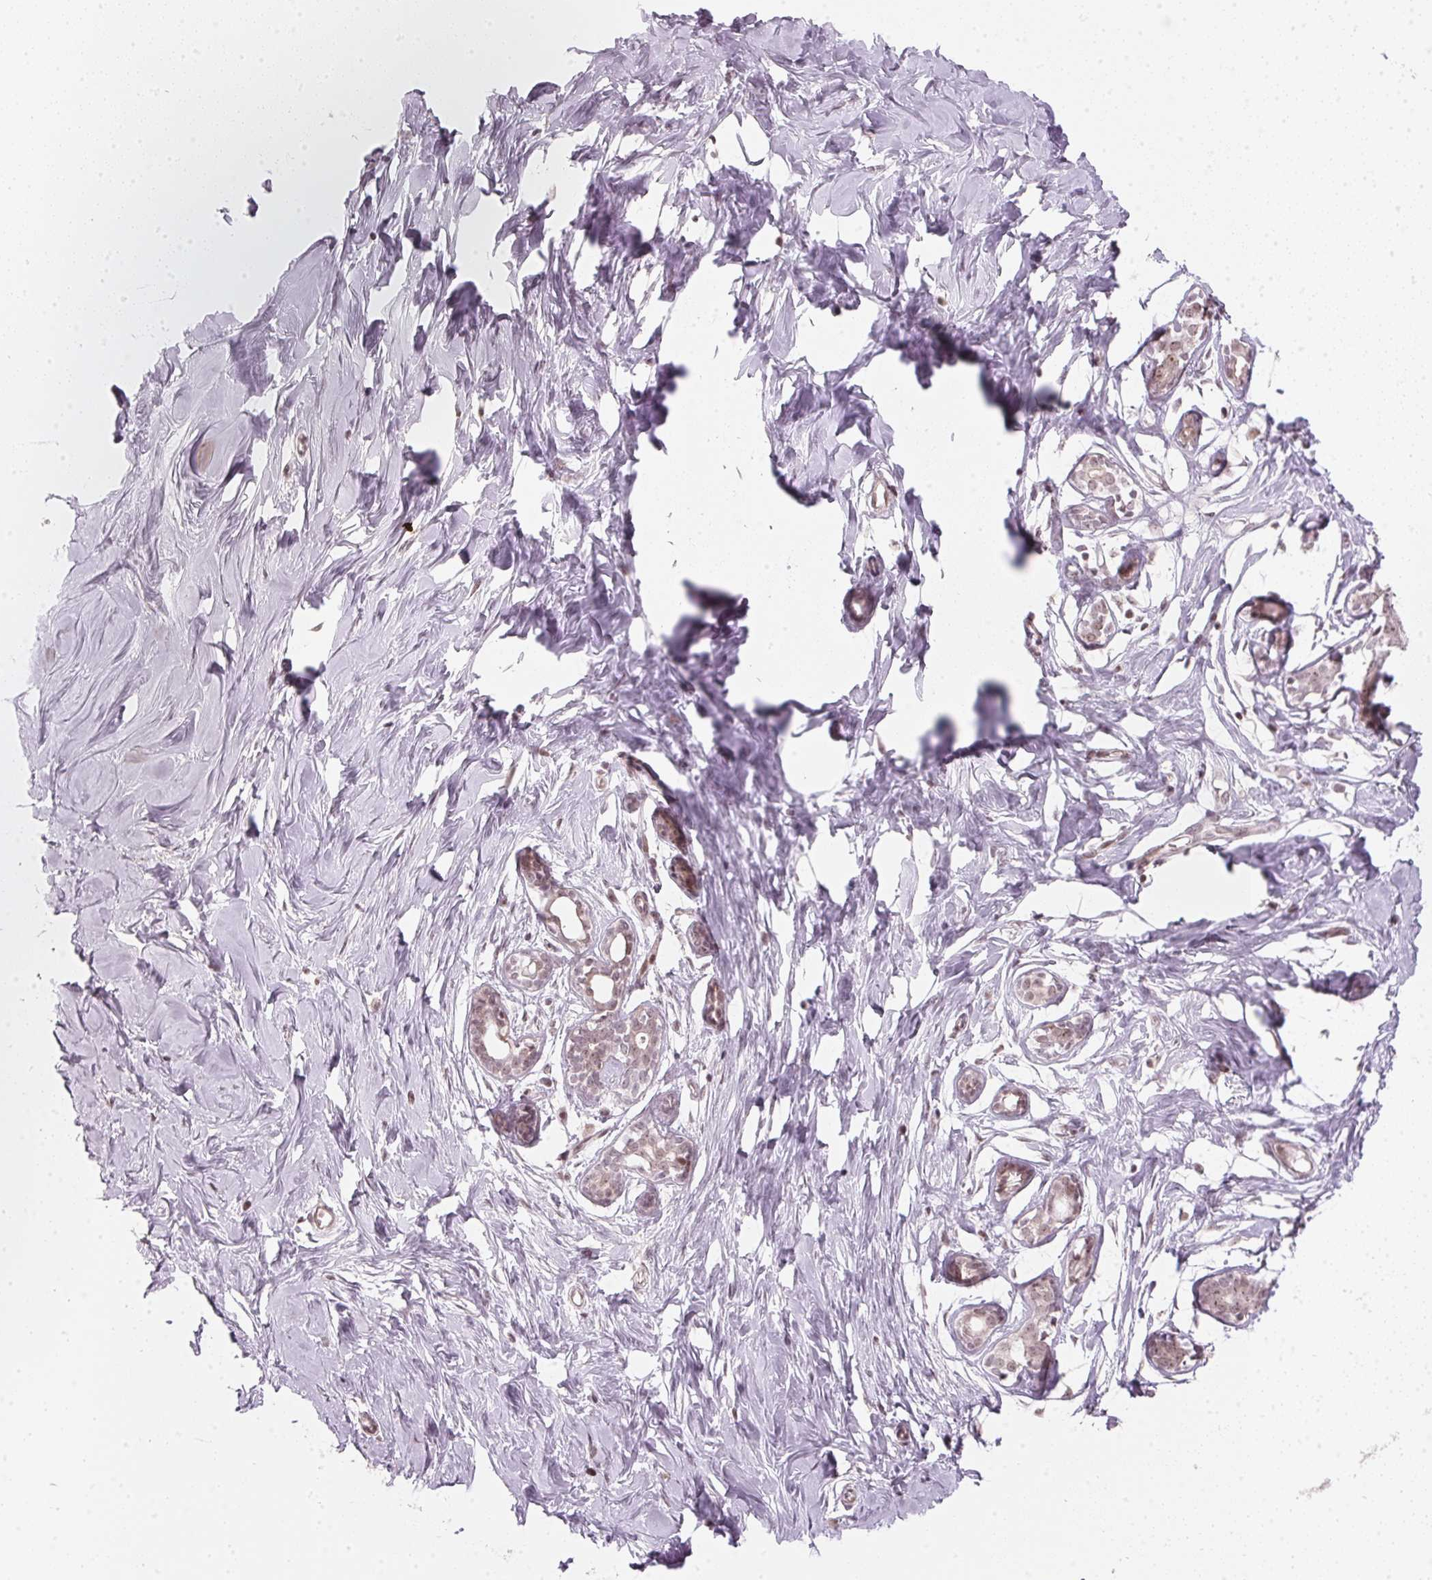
{"staining": {"intensity": "negative", "quantity": "none", "location": "none"}, "tissue": "breast", "cell_type": "Adipocytes", "image_type": "normal", "snomed": [{"axis": "morphology", "description": "Normal tissue, NOS"}, {"axis": "topography", "description": "Breast"}], "caption": "There is no significant positivity in adipocytes of breast. (DAB IHC with hematoxylin counter stain).", "gene": "KAT6A", "patient": {"sex": "female", "age": 27}}